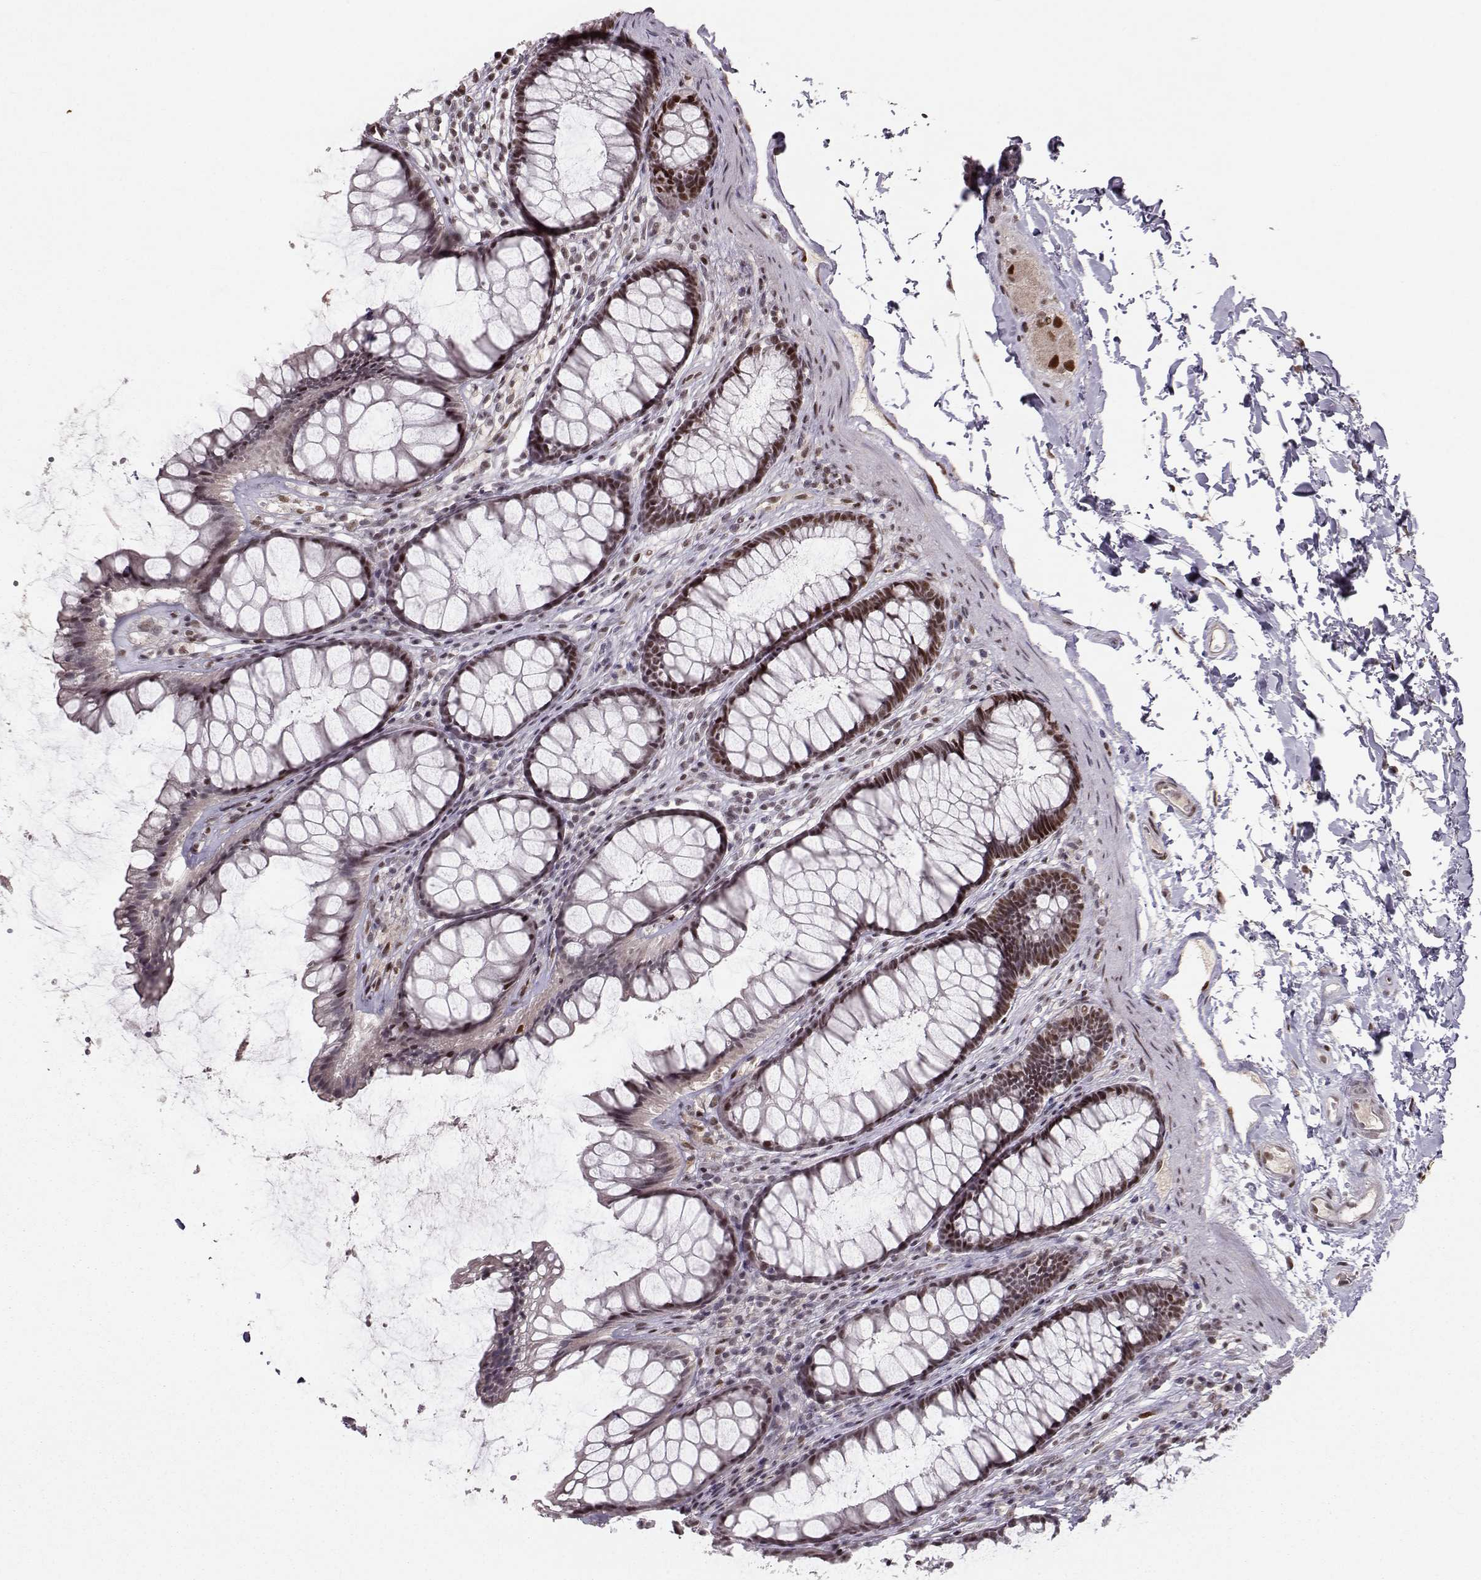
{"staining": {"intensity": "strong", "quantity": "25%-75%", "location": "nuclear"}, "tissue": "rectum", "cell_type": "Glandular cells", "image_type": "normal", "snomed": [{"axis": "morphology", "description": "Normal tissue, NOS"}, {"axis": "topography", "description": "Rectum"}], "caption": "Benign rectum exhibits strong nuclear expression in approximately 25%-75% of glandular cells, visualized by immunohistochemistry.", "gene": "SNAPC2", "patient": {"sex": "male", "age": 72}}